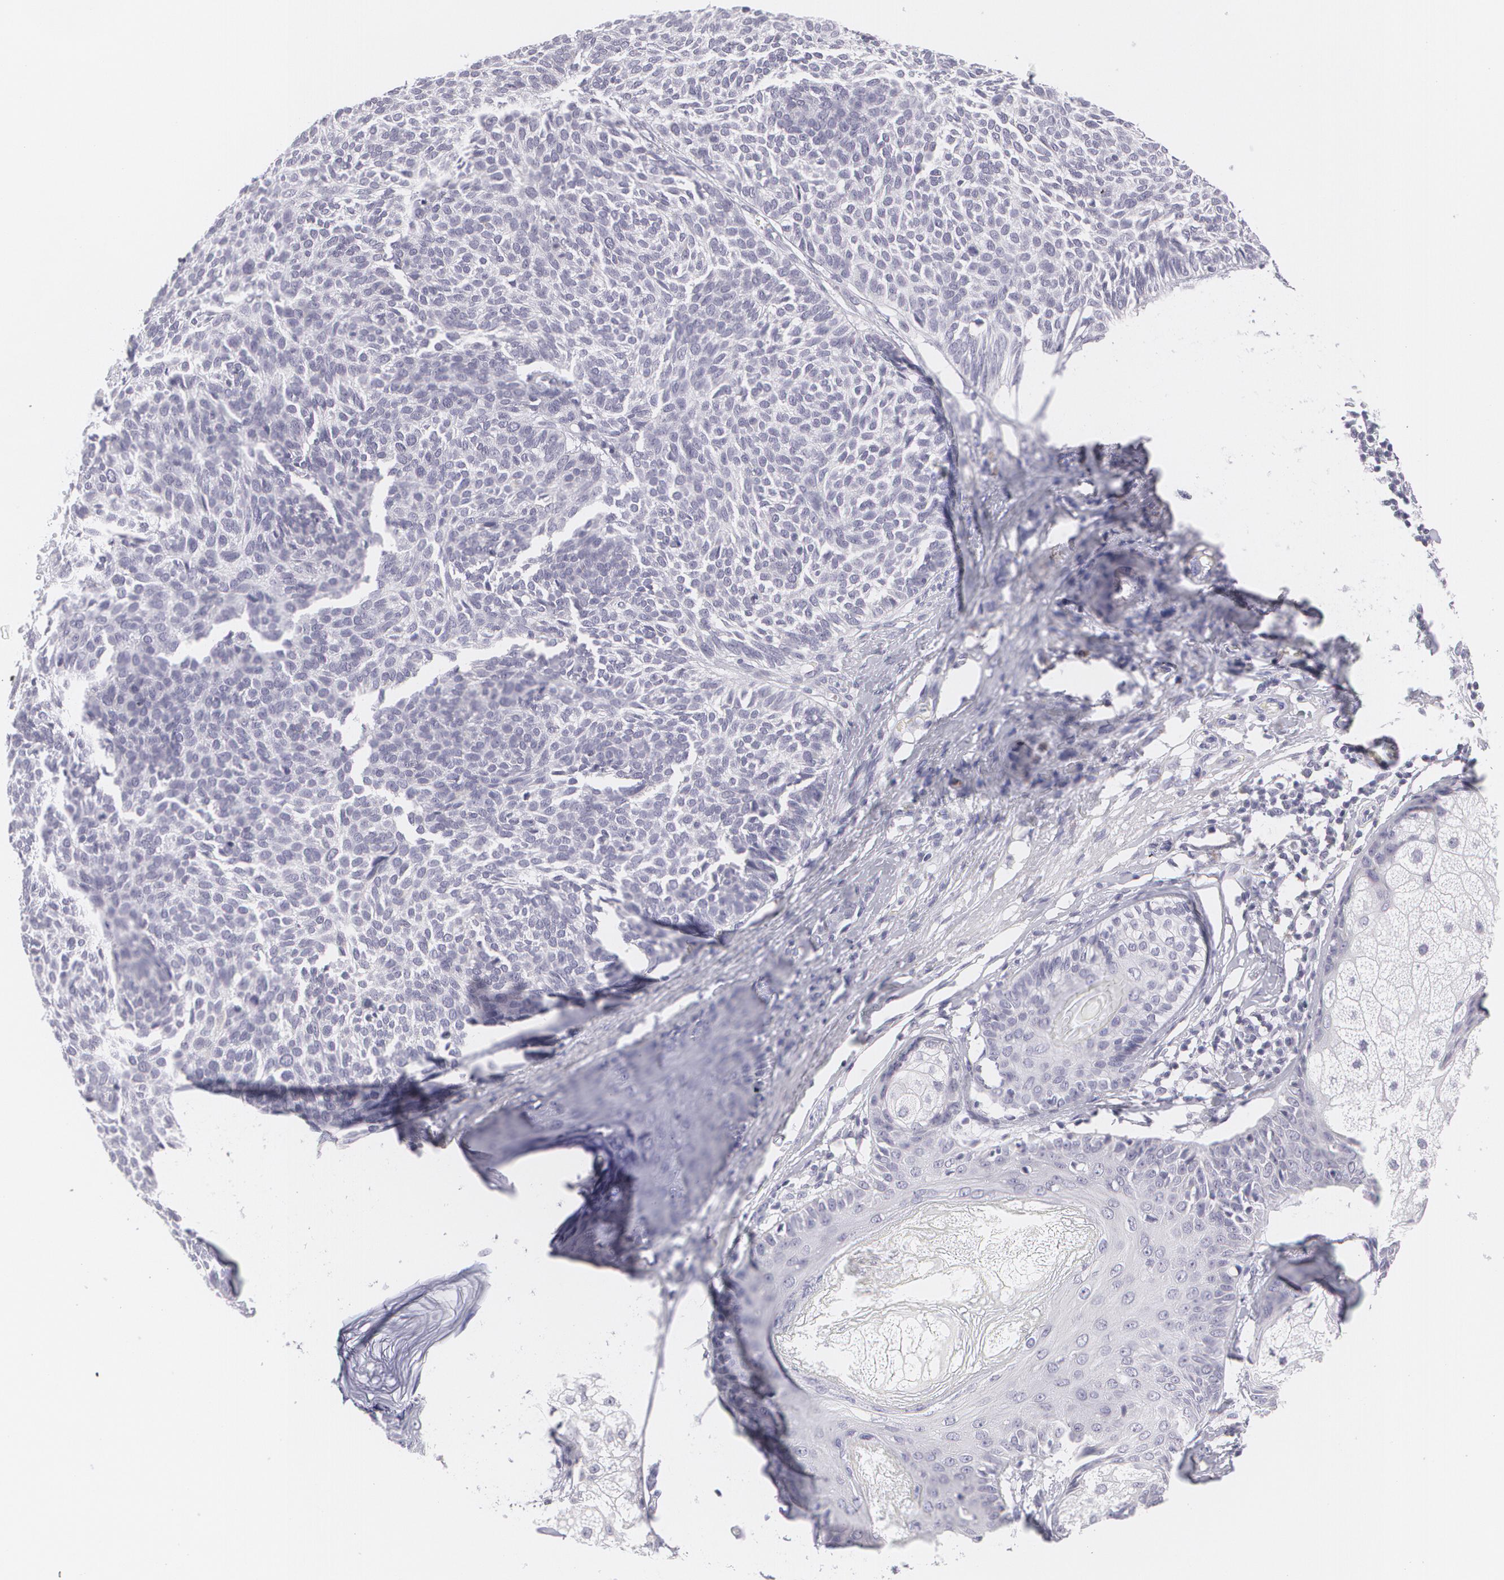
{"staining": {"intensity": "negative", "quantity": "none", "location": "none"}, "tissue": "skin cancer", "cell_type": "Tumor cells", "image_type": "cancer", "snomed": [{"axis": "morphology", "description": "Basal cell carcinoma"}, {"axis": "topography", "description": "Skin"}], "caption": "Protein analysis of skin cancer exhibits no significant positivity in tumor cells. (DAB immunohistochemistry with hematoxylin counter stain).", "gene": "MBNL3", "patient": {"sex": "male", "age": 63}}